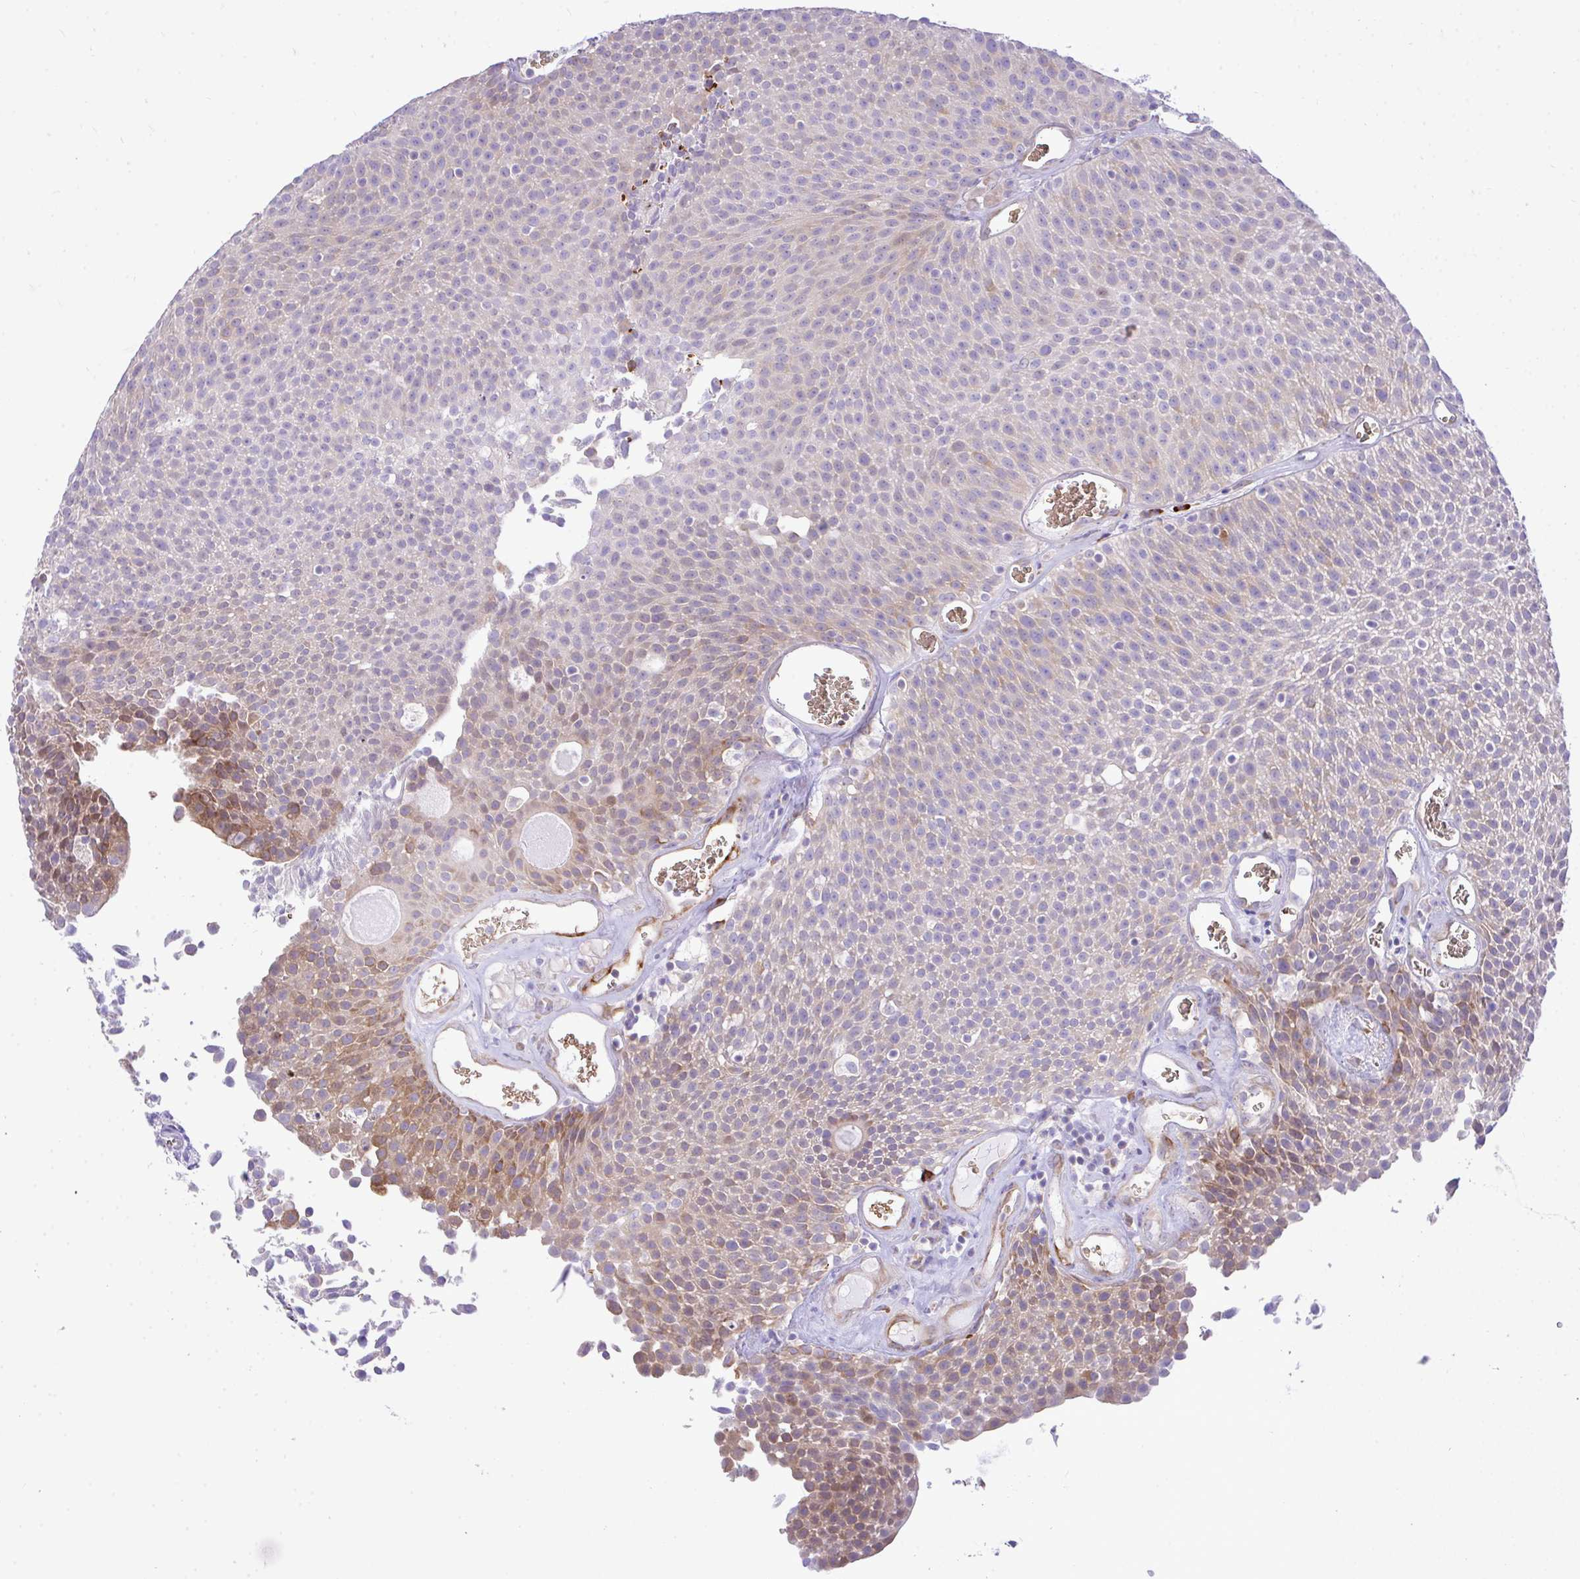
{"staining": {"intensity": "moderate", "quantity": "<25%", "location": "cytoplasmic/membranous"}, "tissue": "urothelial cancer", "cell_type": "Tumor cells", "image_type": "cancer", "snomed": [{"axis": "morphology", "description": "Urothelial carcinoma, Low grade"}, {"axis": "topography", "description": "Urinary bladder"}], "caption": "Urothelial cancer stained with a protein marker shows moderate staining in tumor cells.", "gene": "EEF1A2", "patient": {"sex": "female", "age": 79}}